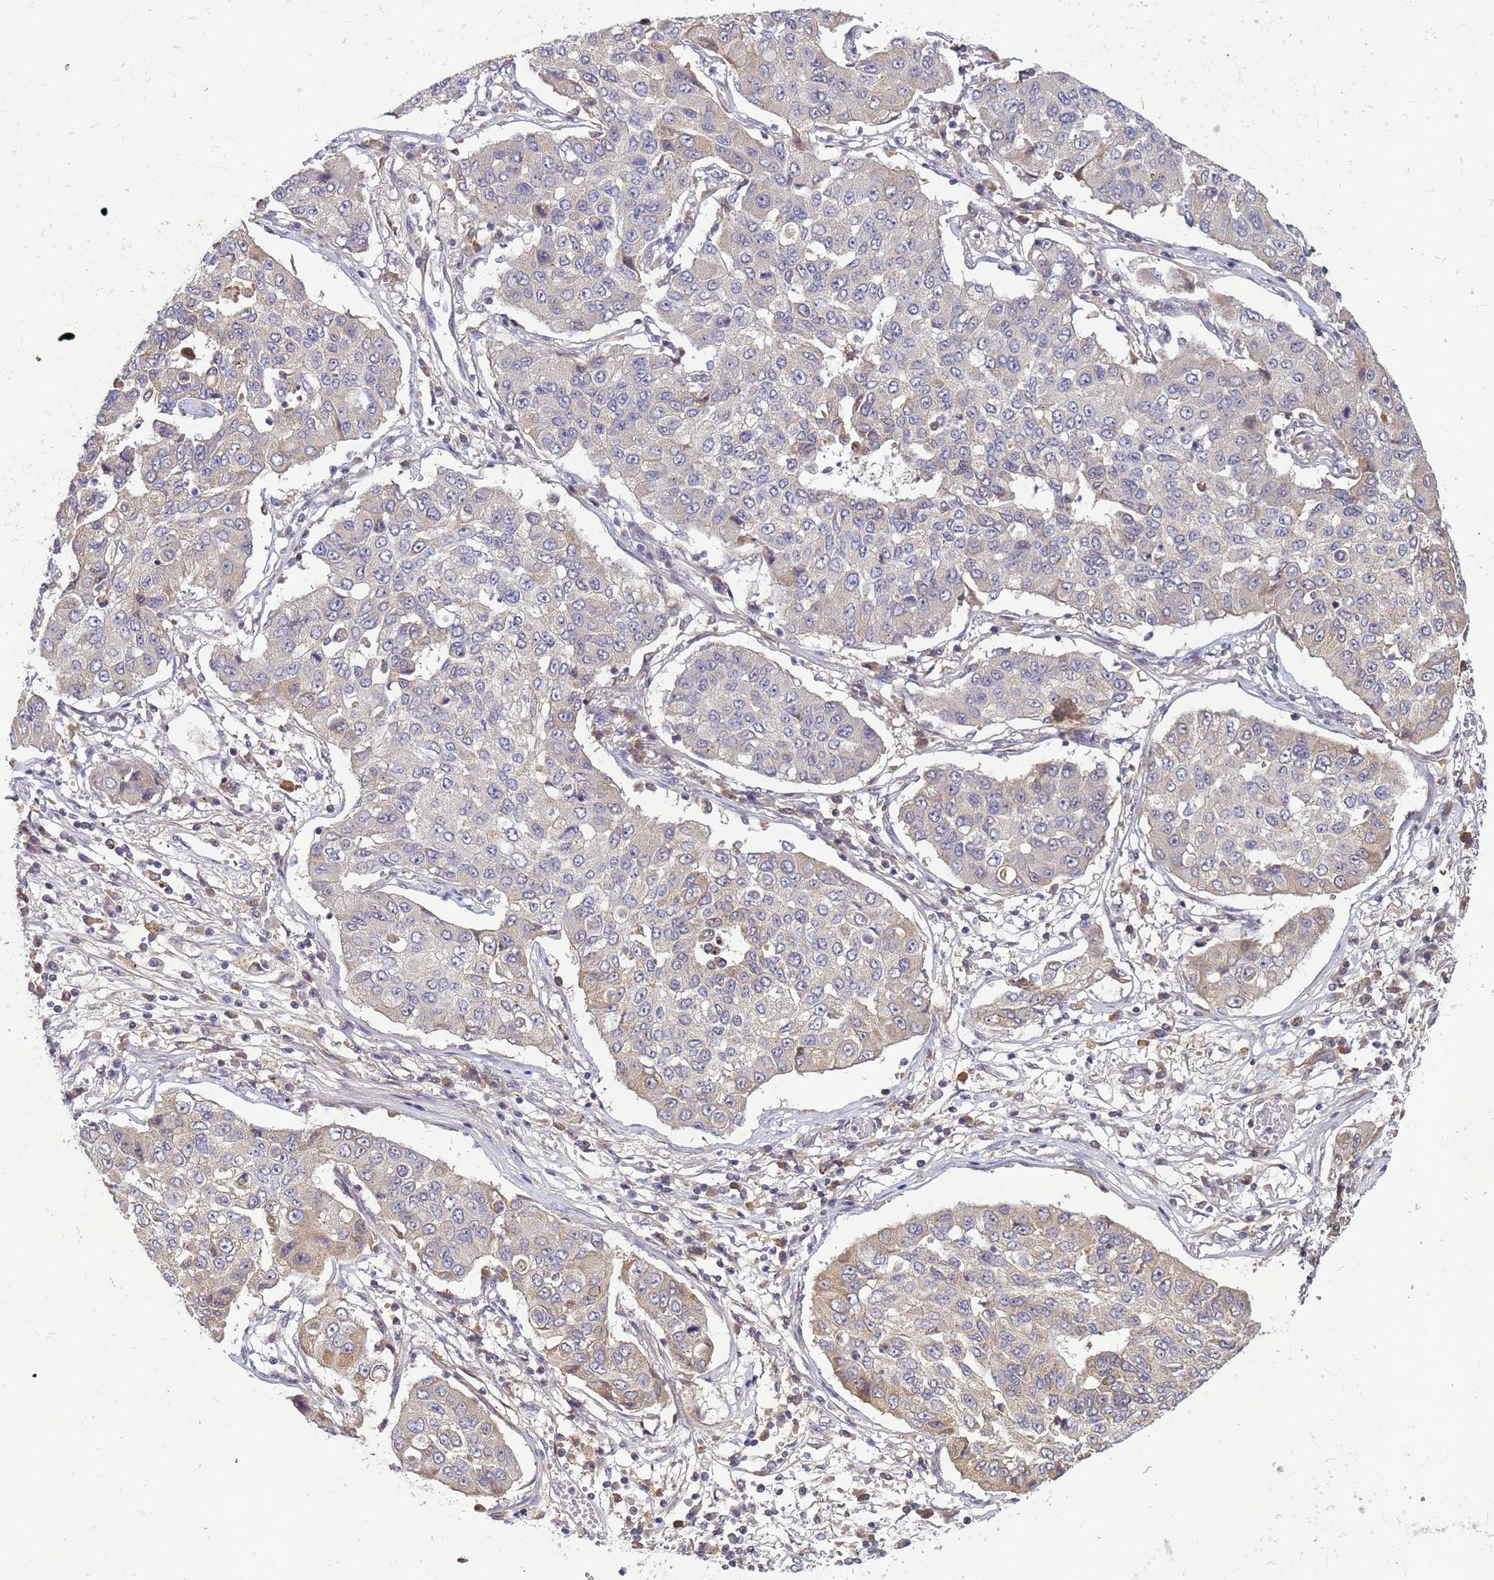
{"staining": {"intensity": "weak", "quantity": "<25%", "location": "cytoplasmic/membranous"}, "tissue": "lung cancer", "cell_type": "Tumor cells", "image_type": "cancer", "snomed": [{"axis": "morphology", "description": "Squamous cell carcinoma, NOS"}, {"axis": "topography", "description": "Lung"}], "caption": "This is an IHC histopathology image of human lung cancer (squamous cell carcinoma). There is no positivity in tumor cells.", "gene": "TMEM74B", "patient": {"sex": "male", "age": 74}}